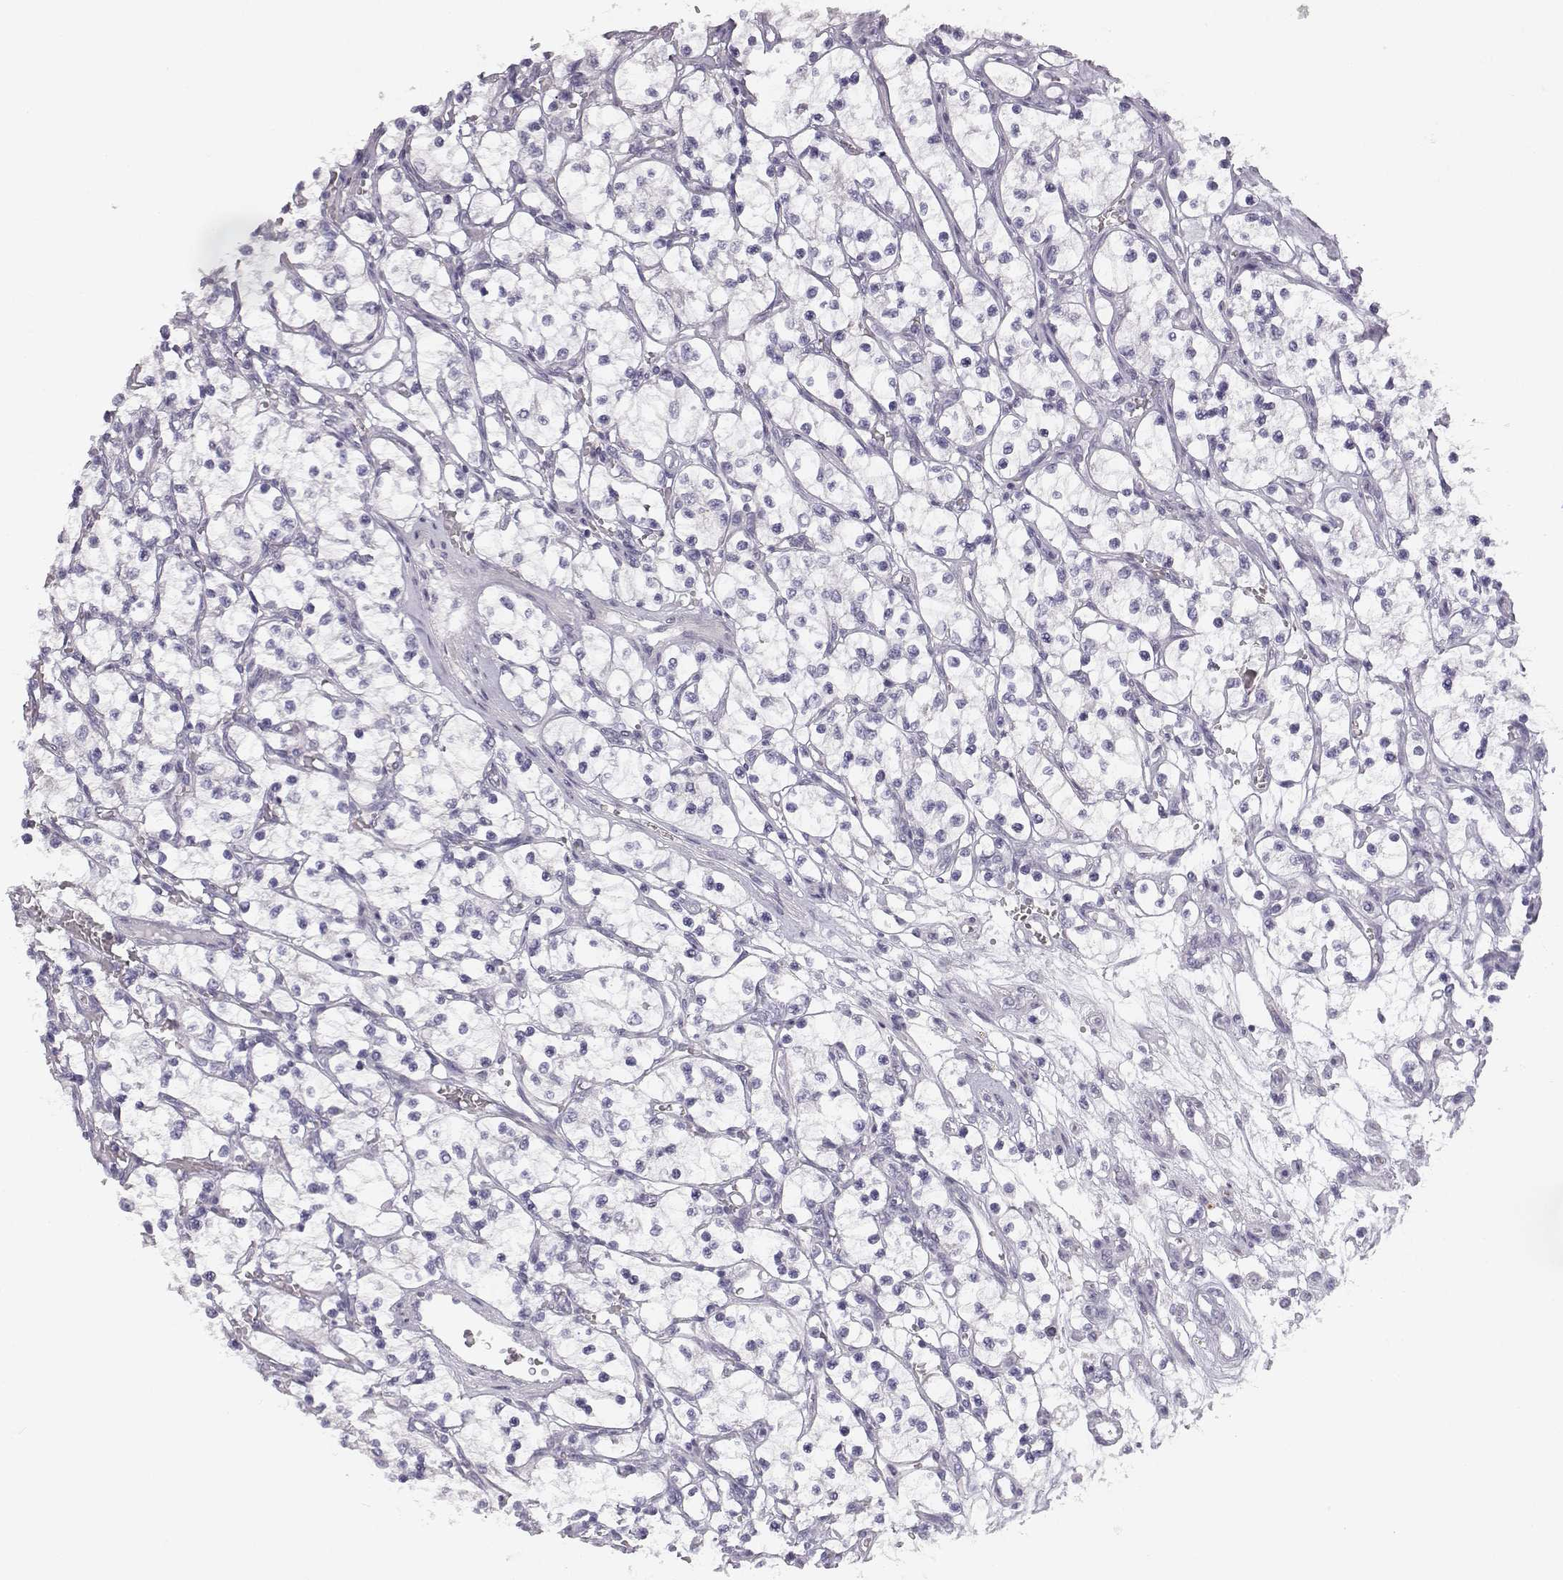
{"staining": {"intensity": "negative", "quantity": "none", "location": "none"}, "tissue": "renal cancer", "cell_type": "Tumor cells", "image_type": "cancer", "snomed": [{"axis": "morphology", "description": "Adenocarcinoma, NOS"}, {"axis": "topography", "description": "Kidney"}], "caption": "Human renal cancer (adenocarcinoma) stained for a protein using IHC displays no expression in tumor cells.", "gene": "MYCBPAP", "patient": {"sex": "female", "age": 69}}